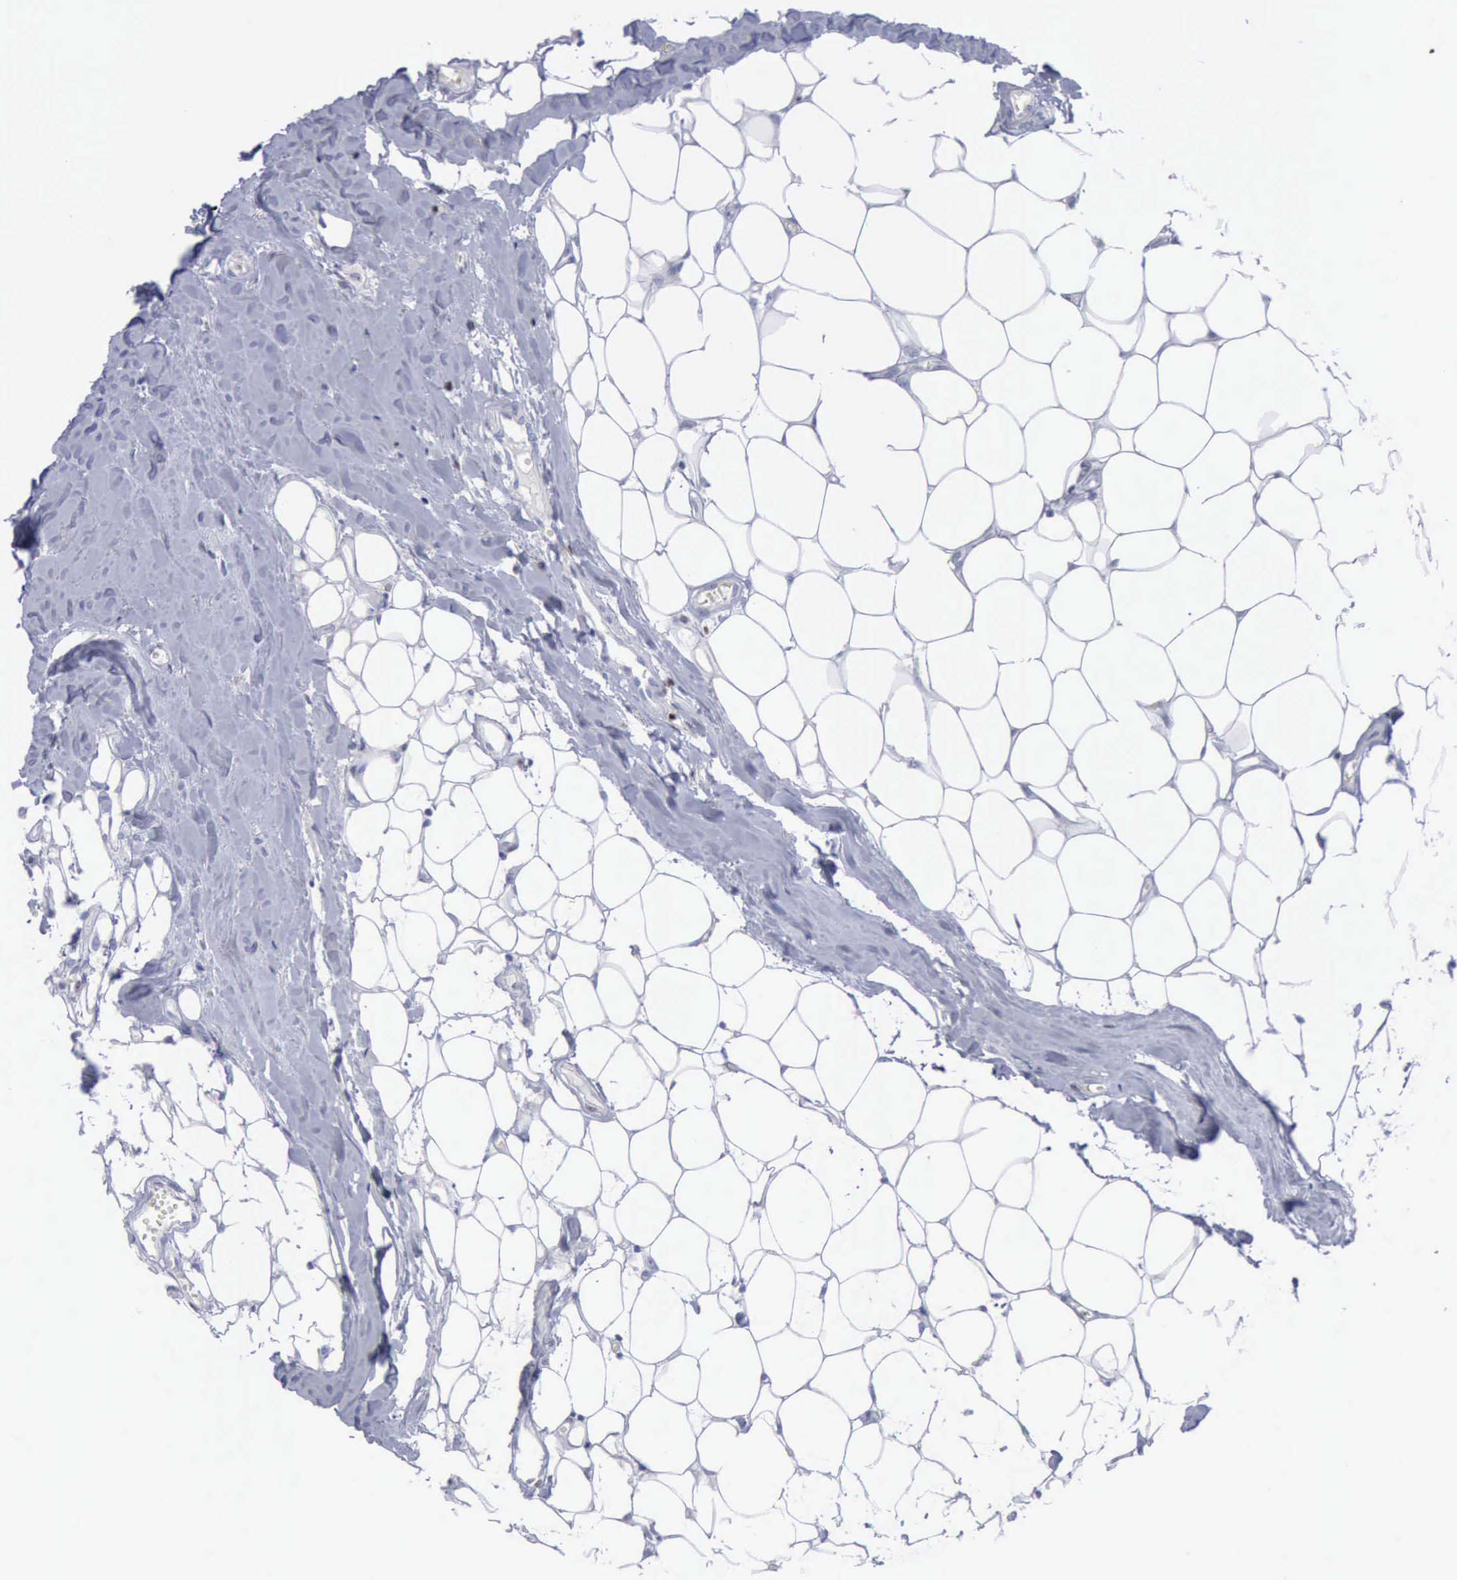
{"staining": {"intensity": "negative", "quantity": "none", "location": "none"}, "tissue": "head and neck cancer", "cell_type": "Tumor cells", "image_type": "cancer", "snomed": [{"axis": "morphology", "description": "Squamous cell carcinoma, NOS"}, {"axis": "topography", "description": "Oral tissue"}, {"axis": "topography", "description": "Head-Neck"}], "caption": "Image shows no significant protein expression in tumor cells of head and neck cancer. The staining is performed using DAB brown chromogen with nuclei counter-stained in using hematoxylin.", "gene": "SATB2", "patient": {"sex": "female", "age": 82}}